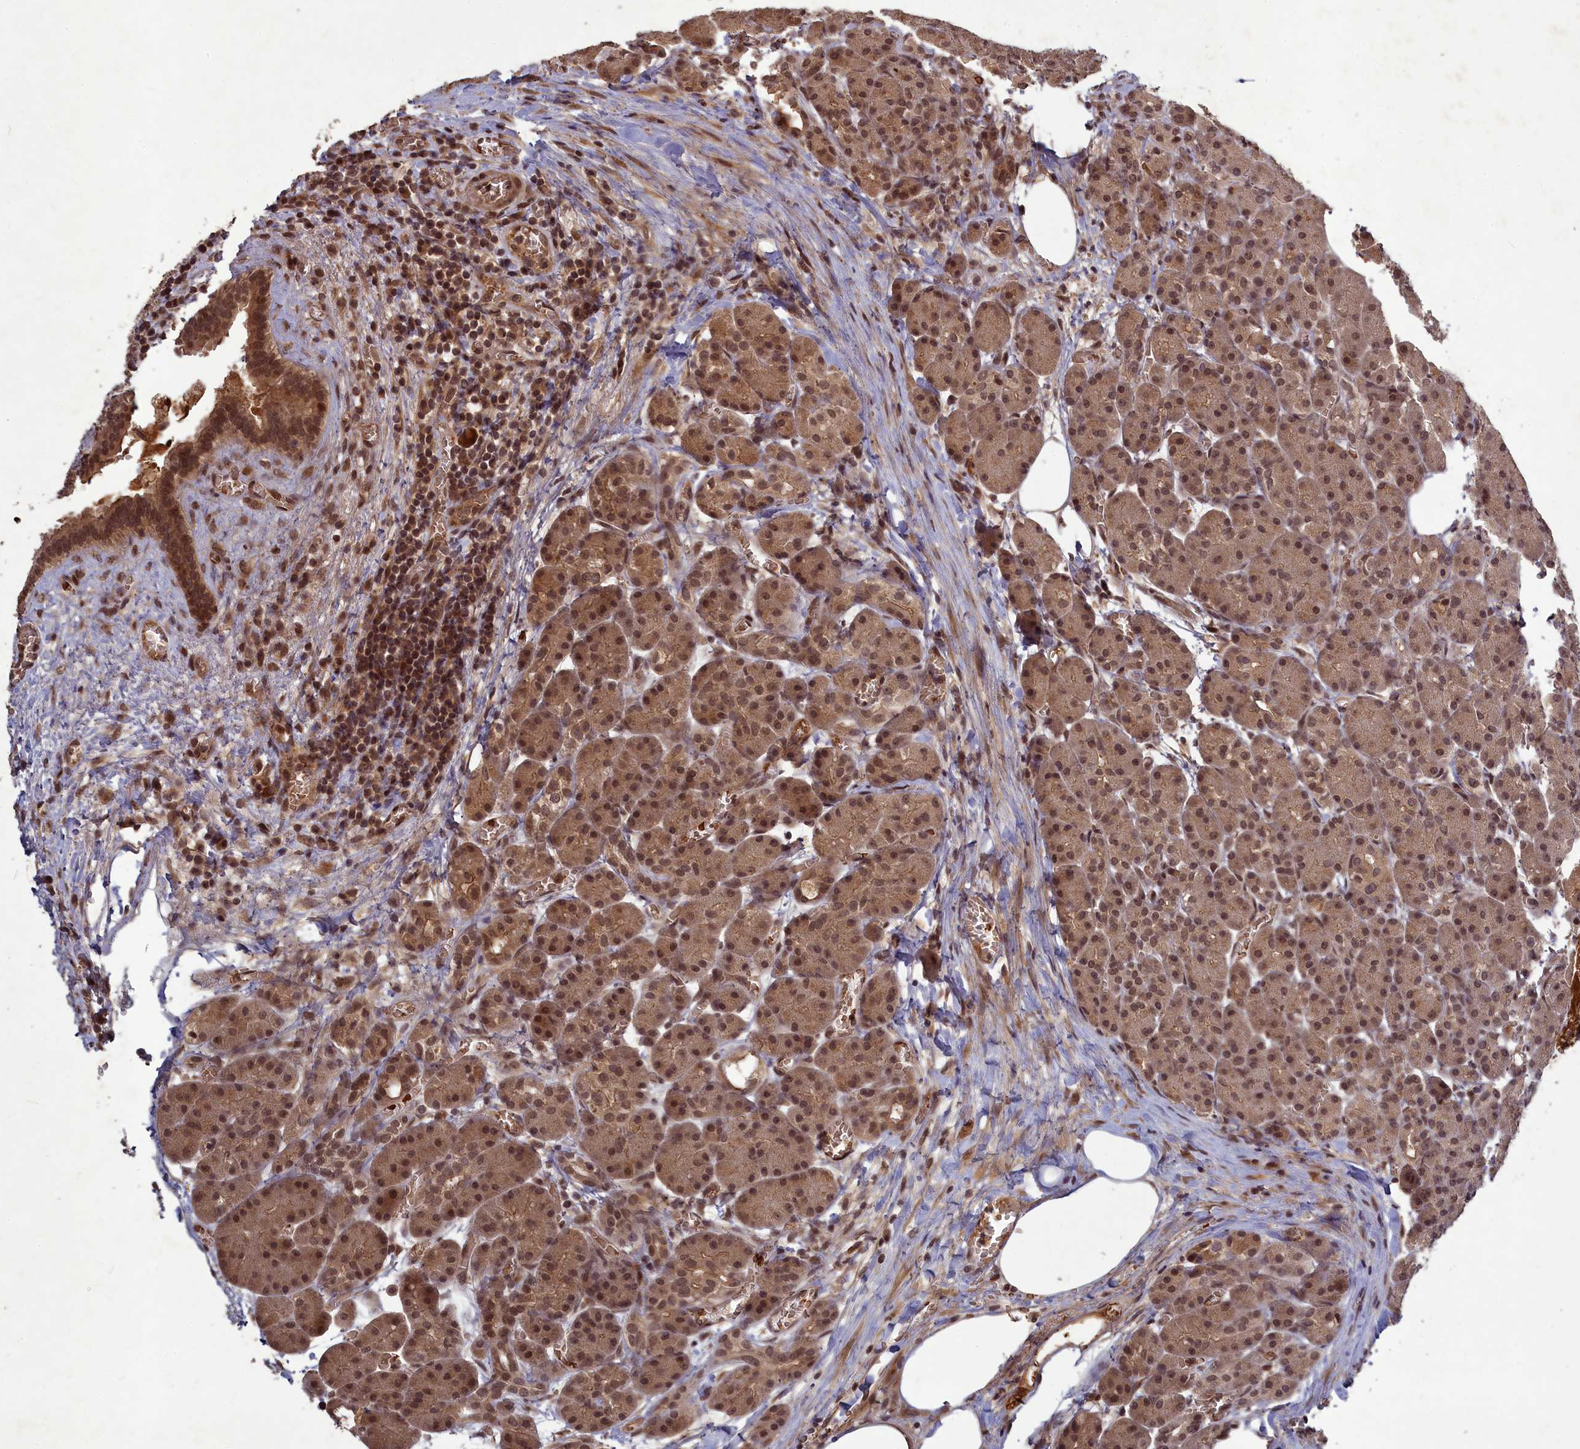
{"staining": {"intensity": "moderate", "quantity": ">75%", "location": "cytoplasmic/membranous,nuclear"}, "tissue": "pancreas", "cell_type": "Exocrine glandular cells", "image_type": "normal", "snomed": [{"axis": "morphology", "description": "Normal tissue, NOS"}, {"axis": "topography", "description": "Pancreas"}], "caption": "Protein expression by IHC demonstrates moderate cytoplasmic/membranous,nuclear staining in about >75% of exocrine glandular cells in benign pancreas.", "gene": "SRMS", "patient": {"sex": "male", "age": 63}}